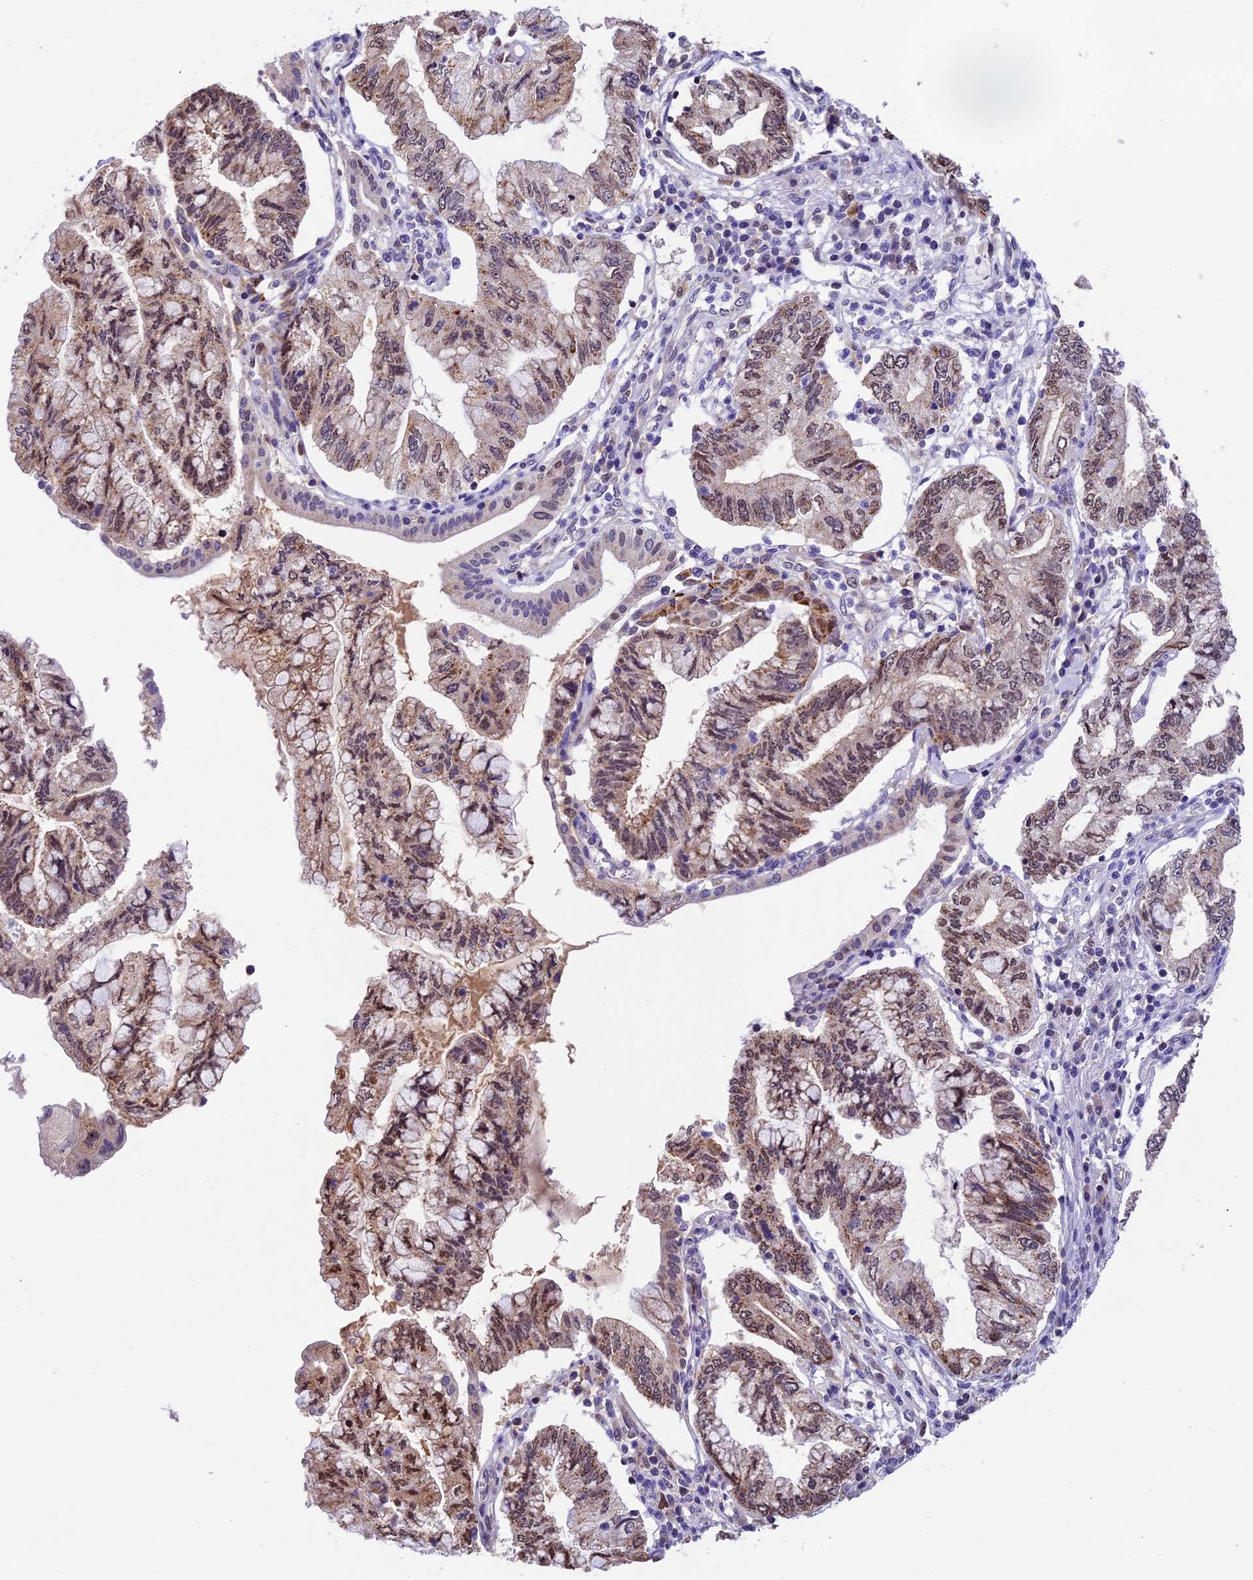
{"staining": {"intensity": "moderate", "quantity": ">75%", "location": "cytoplasmic/membranous,nuclear"}, "tissue": "pancreatic cancer", "cell_type": "Tumor cells", "image_type": "cancer", "snomed": [{"axis": "morphology", "description": "Adenocarcinoma, NOS"}, {"axis": "topography", "description": "Pancreas"}], "caption": "Tumor cells show moderate cytoplasmic/membranous and nuclear staining in approximately >75% of cells in pancreatic cancer.", "gene": "CCSER1", "patient": {"sex": "female", "age": 73}}